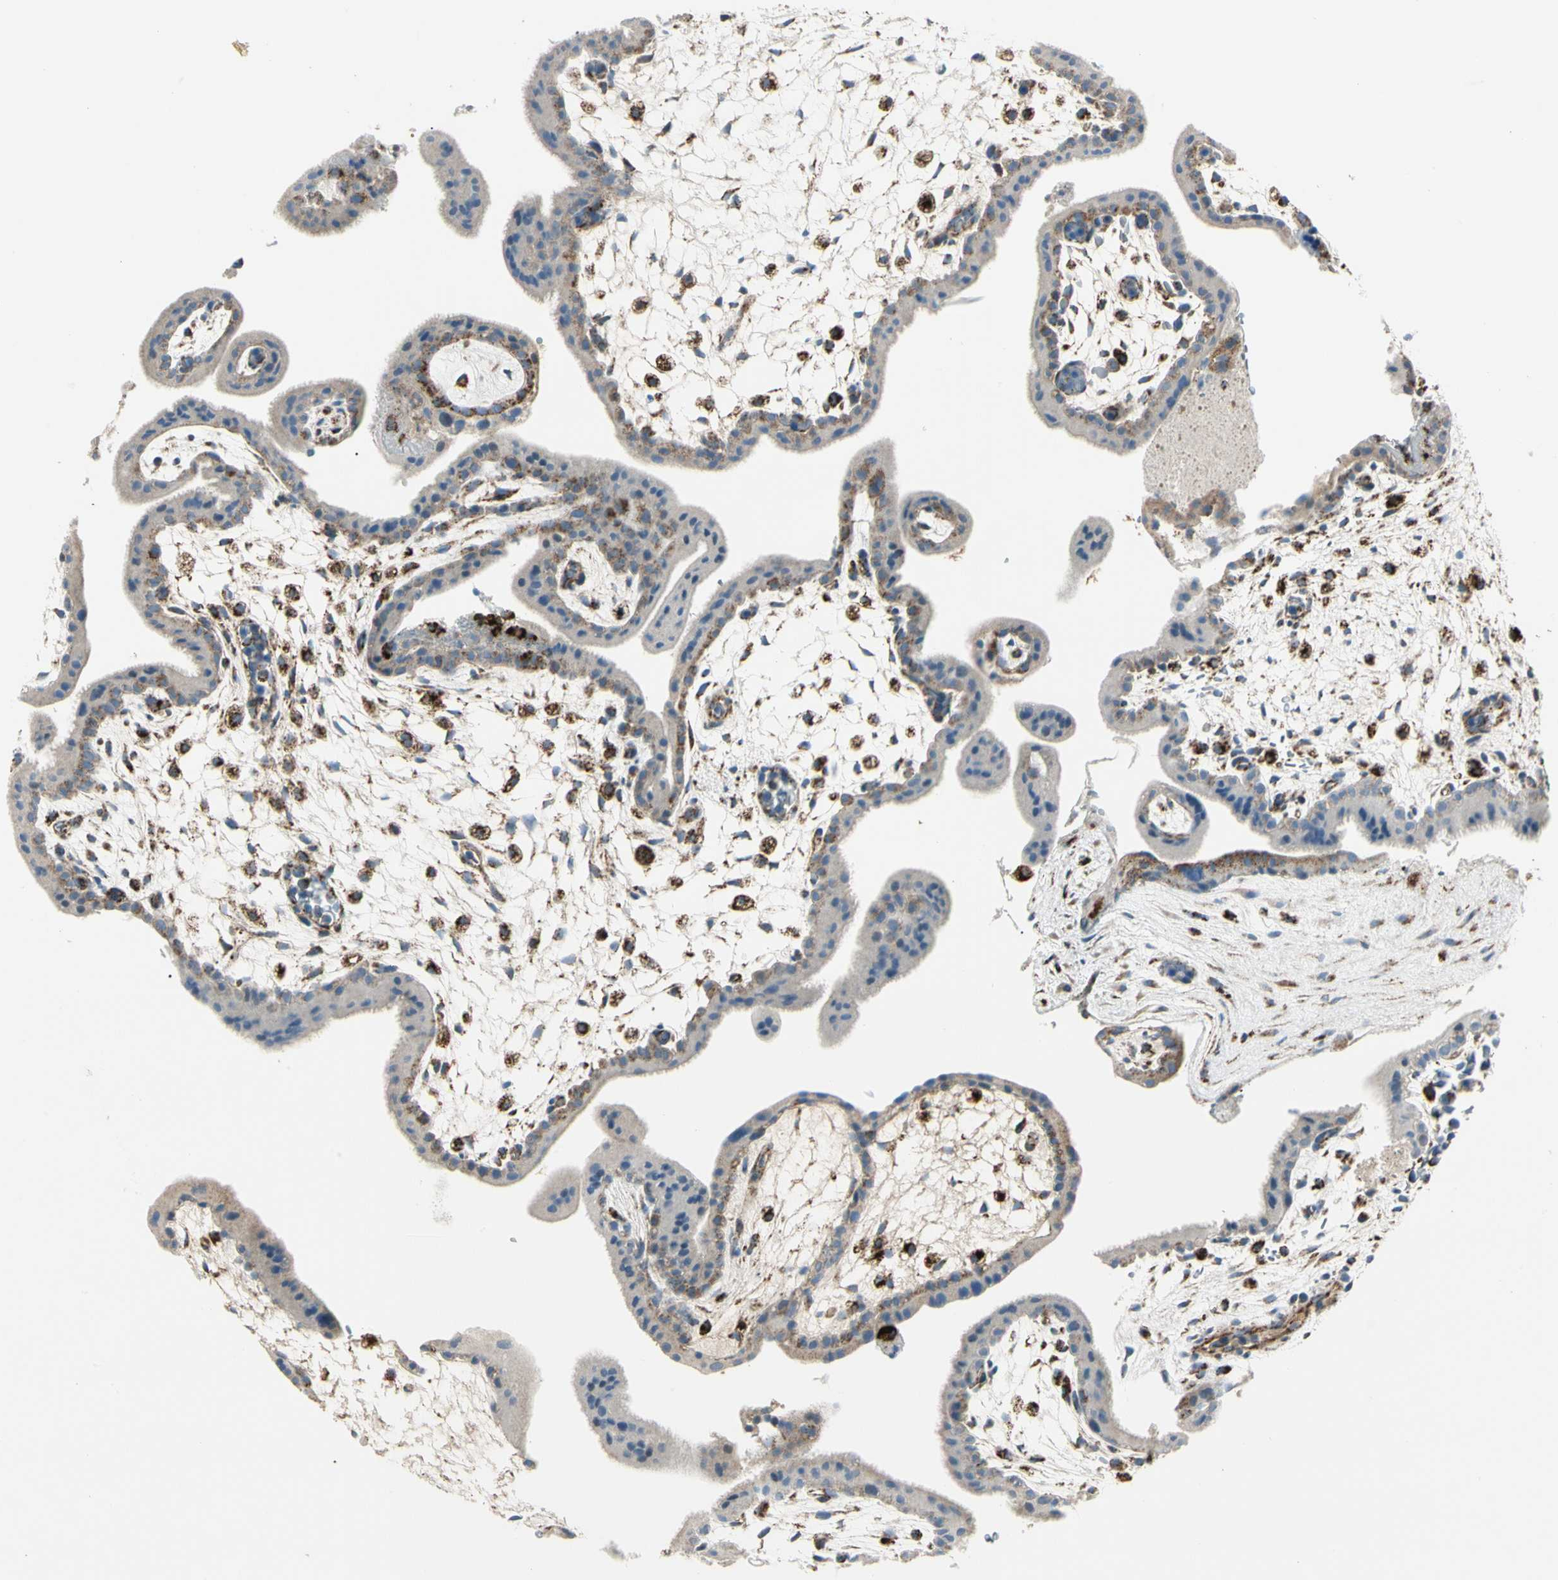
{"staining": {"intensity": "weak", "quantity": ">75%", "location": "cytoplasmic/membranous"}, "tissue": "placenta", "cell_type": "Decidual cells", "image_type": "normal", "snomed": [{"axis": "morphology", "description": "Normal tissue, NOS"}, {"axis": "topography", "description": "Placenta"}], "caption": "IHC histopathology image of unremarkable placenta: placenta stained using IHC shows low levels of weak protein expression localized specifically in the cytoplasmic/membranous of decidual cells, appearing as a cytoplasmic/membranous brown color.", "gene": "ME2", "patient": {"sex": "female", "age": 35}}